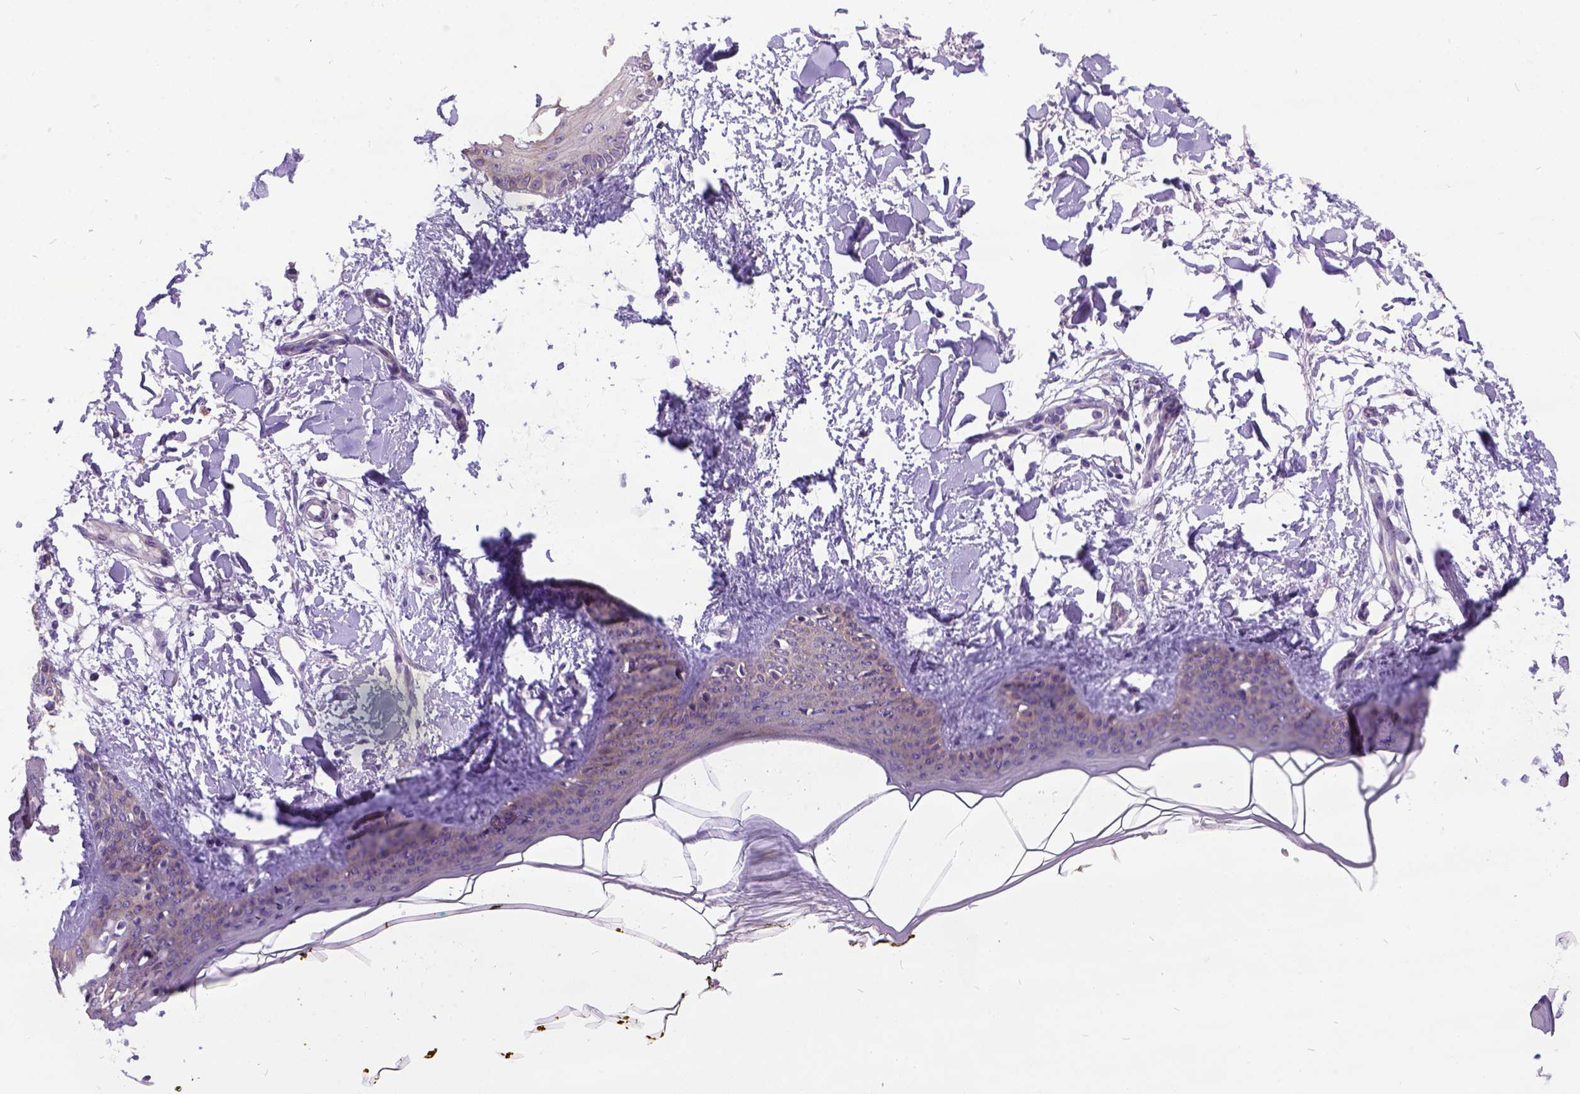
{"staining": {"intensity": "negative", "quantity": "none", "location": "none"}, "tissue": "skin", "cell_type": "Fibroblasts", "image_type": "normal", "snomed": [{"axis": "morphology", "description": "Normal tissue, NOS"}, {"axis": "topography", "description": "Skin"}], "caption": "Histopathology image shows no protein expression in fibroblasts of unremarkable skin.", "gene": "NEK5", "patient": {"sex": "female", "age": 34}}